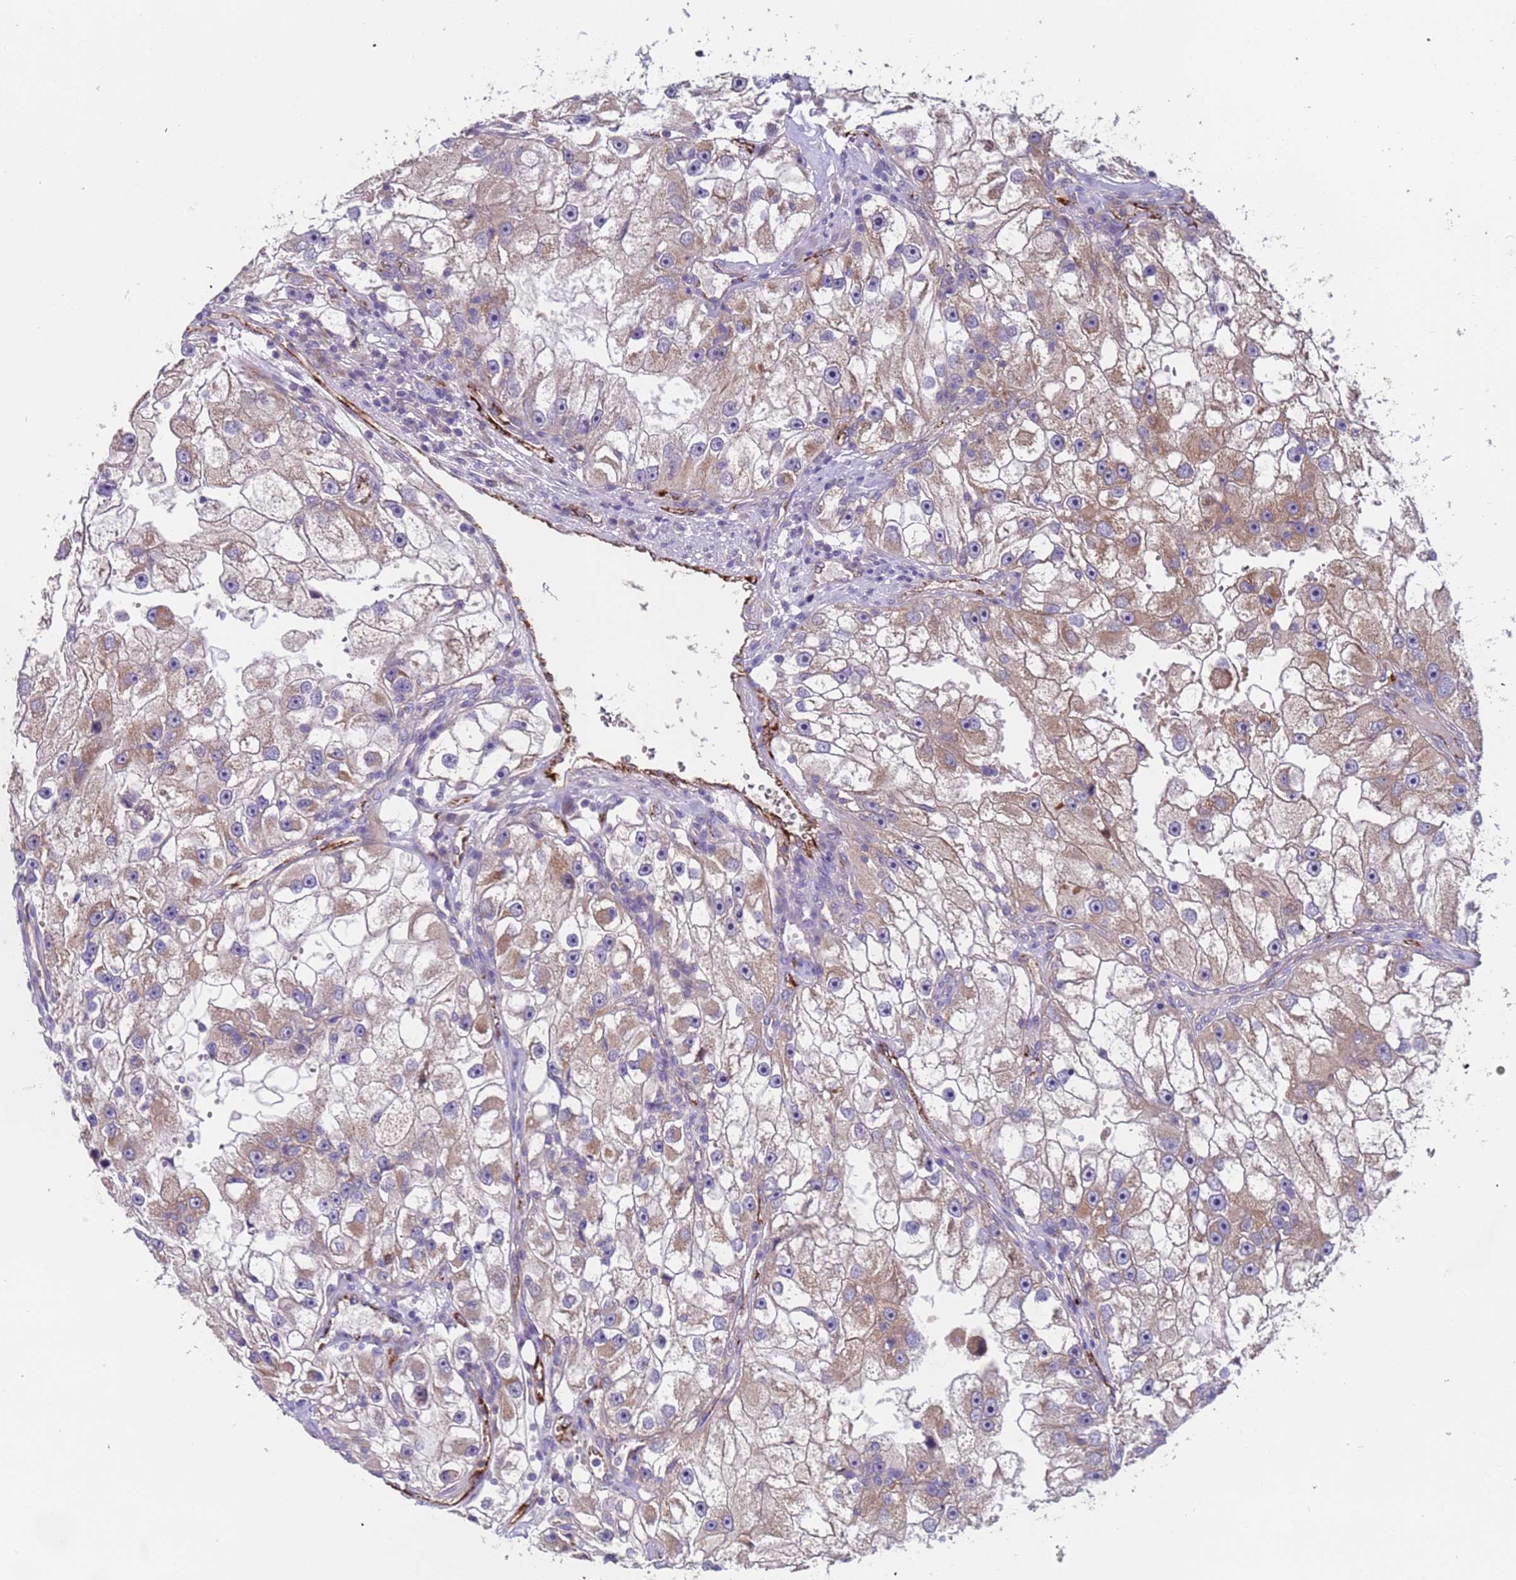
{"staining": {"intensity": "weak", "quantity": ">75%", "location": "cytoplasmic/membranous"}, "tissue": "renal cancer", "cell_type": "Tumor cells", "image_type": "cancer", "snomed": [{"axis": "morphology", "description": "Adenocarcinoma, NOS"}, {"axis": "topography", "description": "Kidney"}], "caption": "A histopathology image of human renal cancer stained for a protein shows weak cytoplasmic/membranous brown staining in tumor cells.", "gene": "ZNF248", "patient": {"sex": "male", "age": 63}}